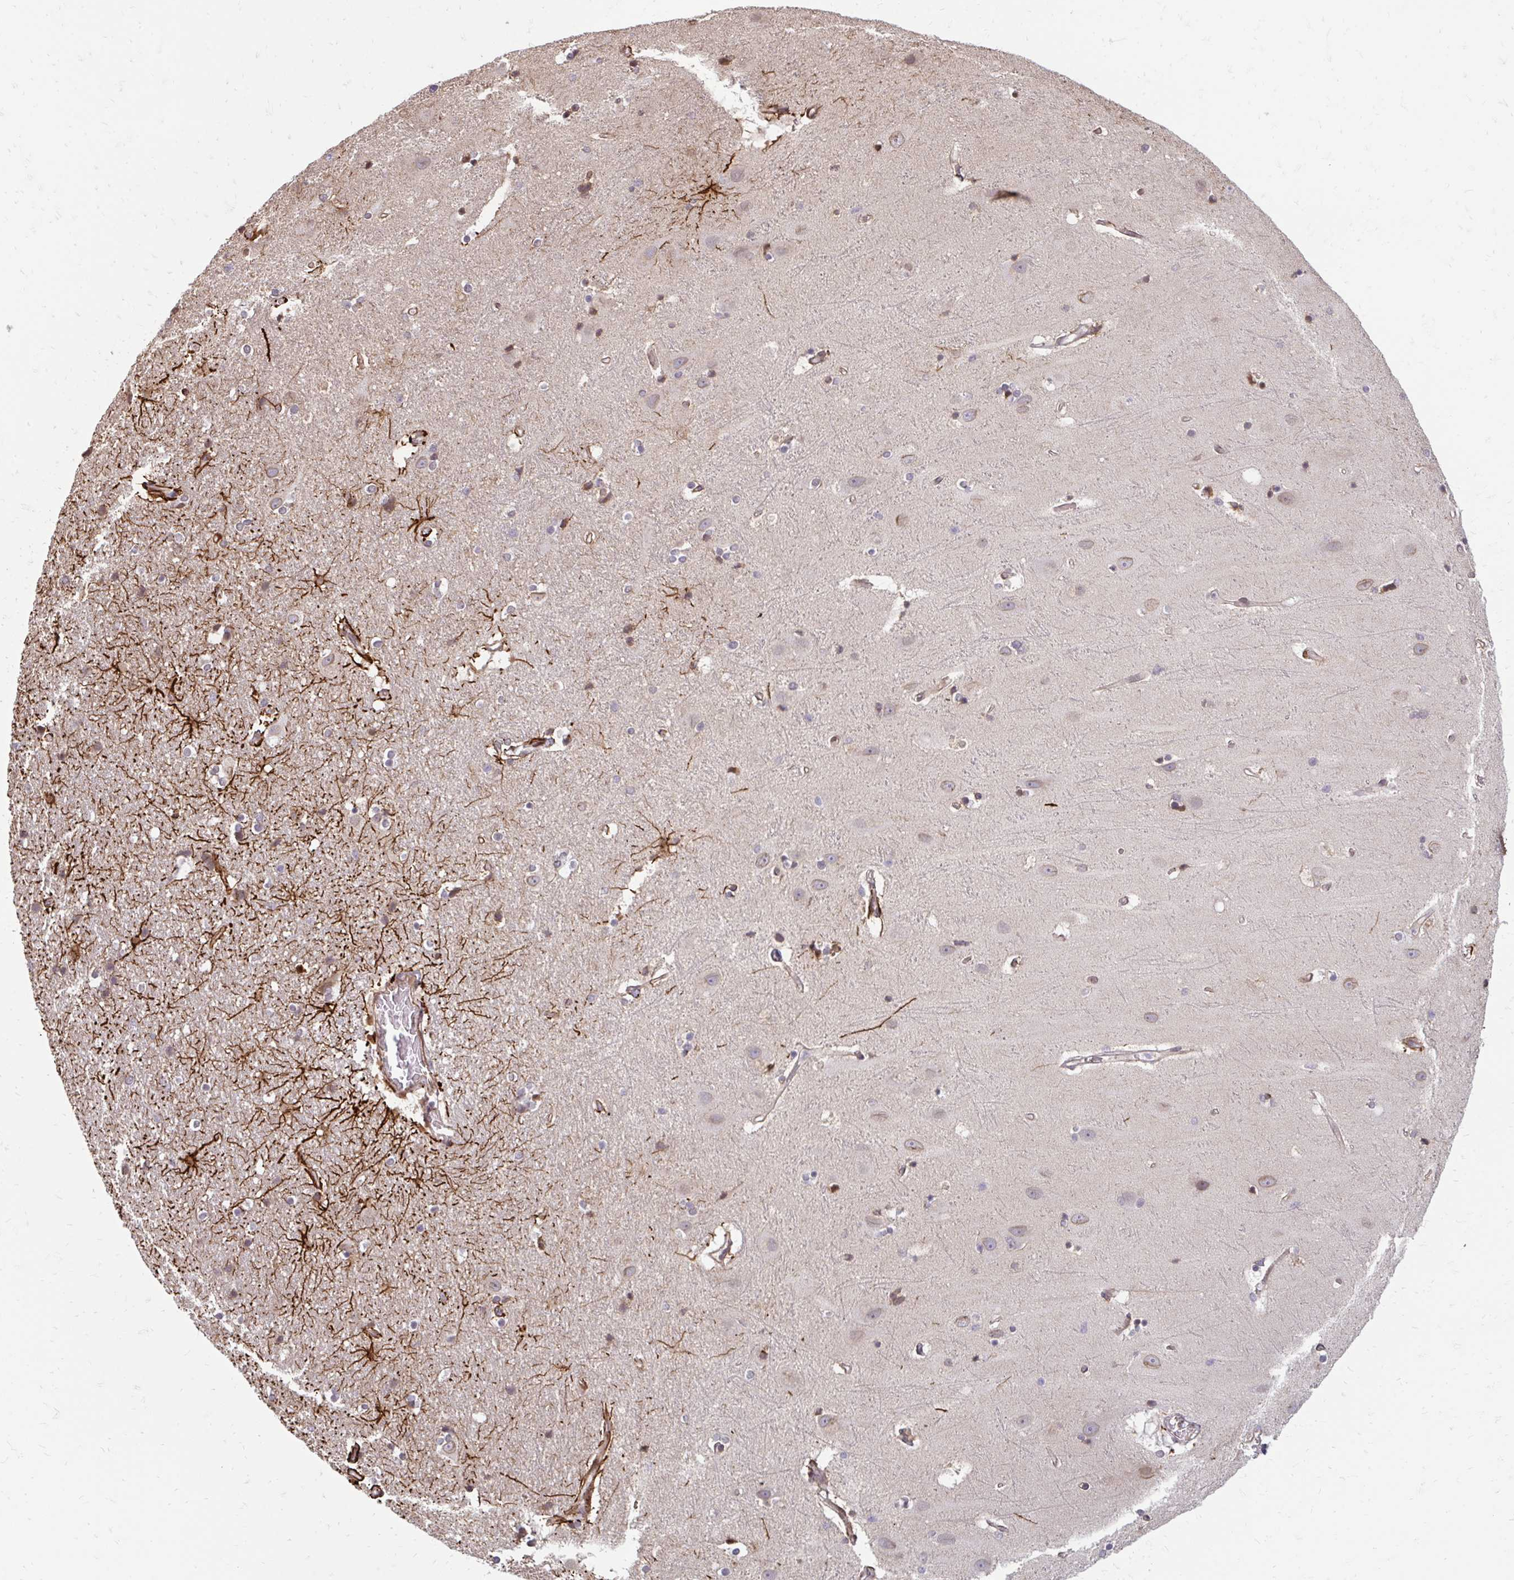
{"staining": {"intensity": "strong", "quantity": "<25%", "location": "cytoplasmic/membranous"}, "tissue": "hippocampus", "cell_type": "Glial cells", "image_type": "normal", "snomed": [{"axis": "morphology", "description": "Normal tissue, NOS"}, {"axis": "topography", "description": "Hippocampus"}], "caption": "Immunohistochemistry (DAB (3,3'-diaminobenzidine)) staining of unremarkable hippocampus exhibits strong cytoplasmic/membranous protein staining in about <25% of glial cells. (IHC, brightfield microscopy, high magnification).", "gene": "GPC5", "patient": {"sex": "male", "age": 63}}